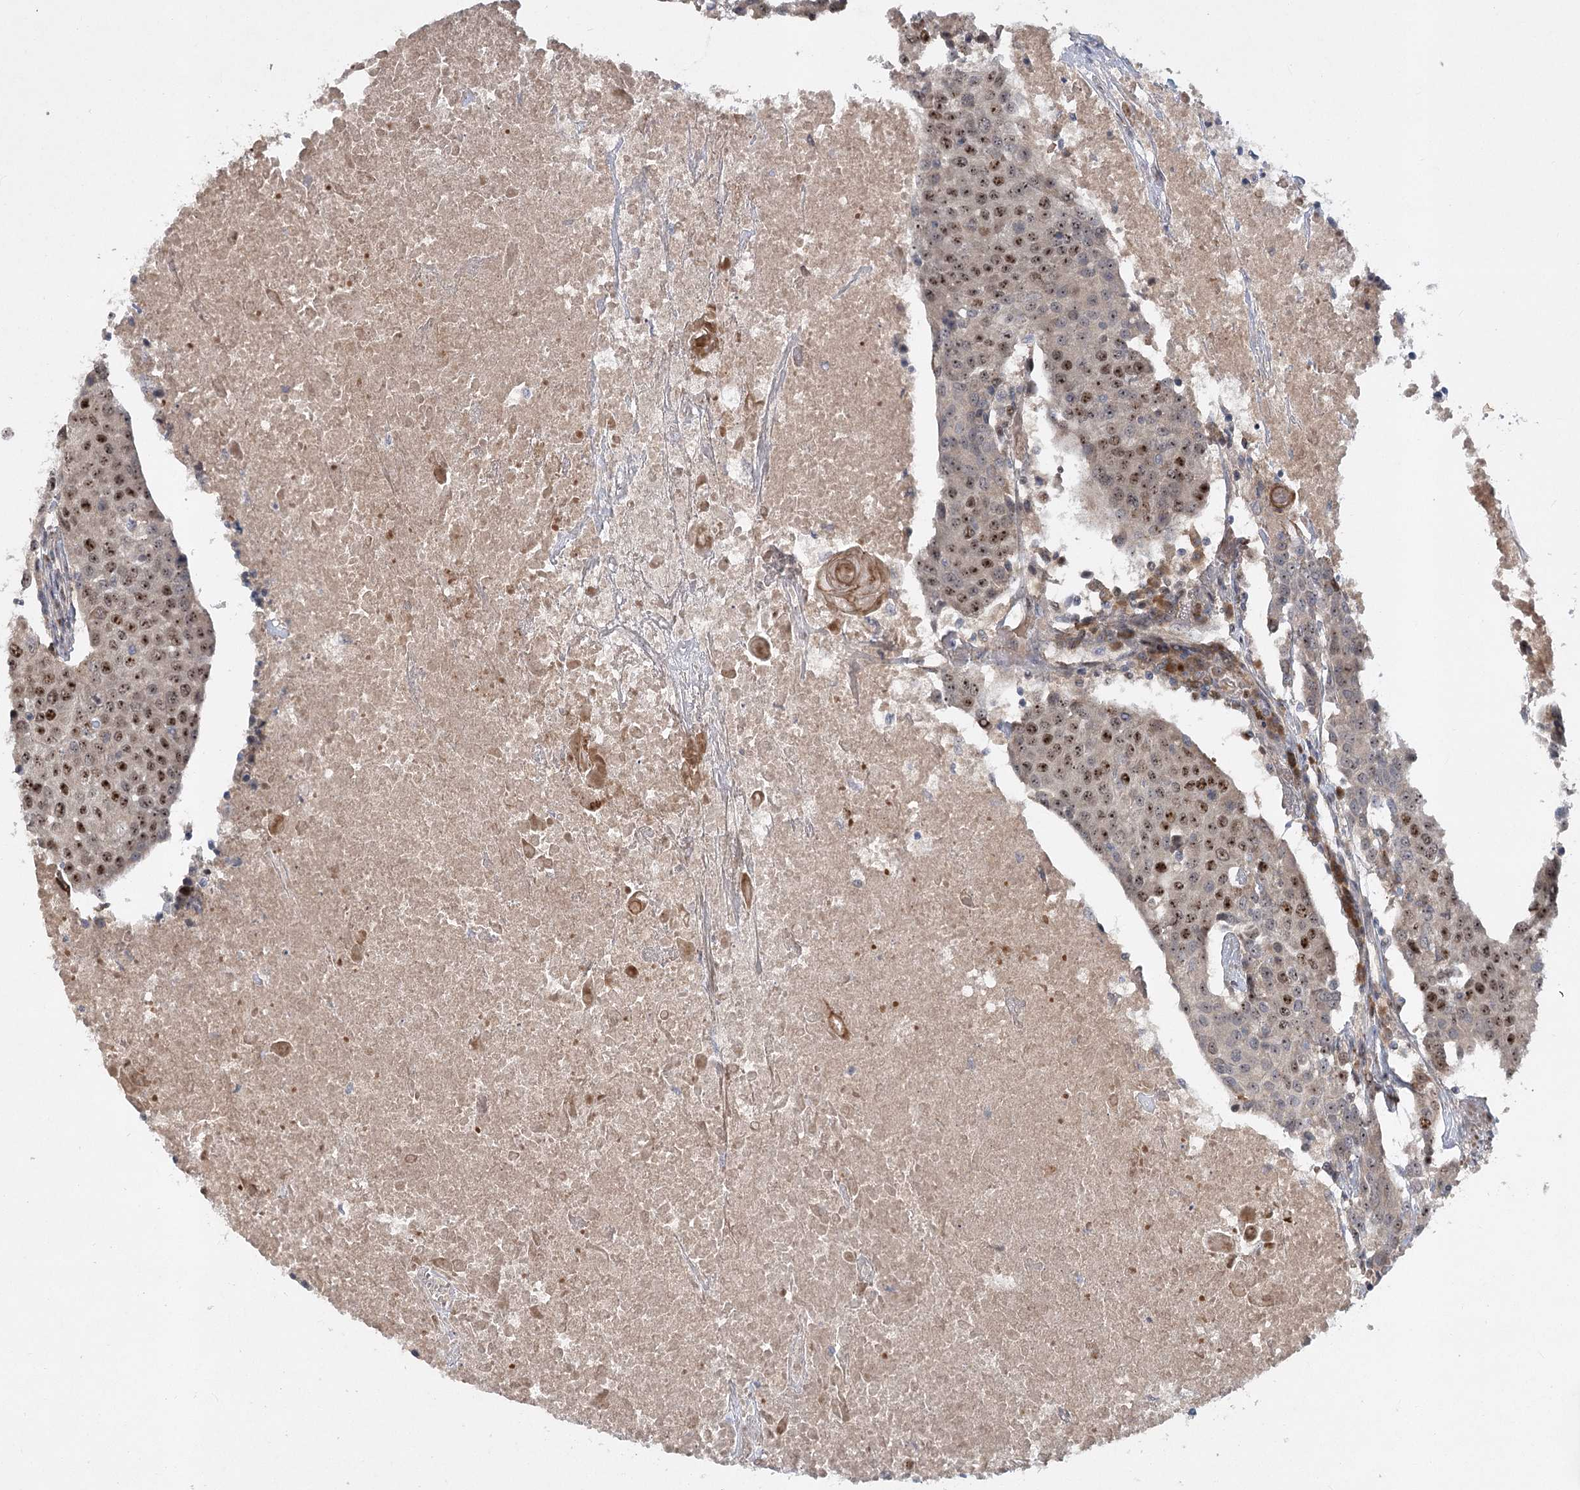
{"staining": {"intensity": "moderate", "quantity": "25%-75%", "location": "nuclear"}, "tissue": "urothelial cancer", "cell_type": "Tumor cells", "image_type": "cancer", "snomed": [{"axis": "morphology", "description": "Urothelial carcinoma, High grade"}, {"axis": "topography", "description": "Urinary bladder"}], "caption": "The image demonstrates immunohistochemical staining of urothelial carcinoma (high-grade). There is moderate nuclear expression is present in about 25%-75% of tumor cells.", "gene": "PIK3C2A", "patient": {"sex": "female", "age": 85}}